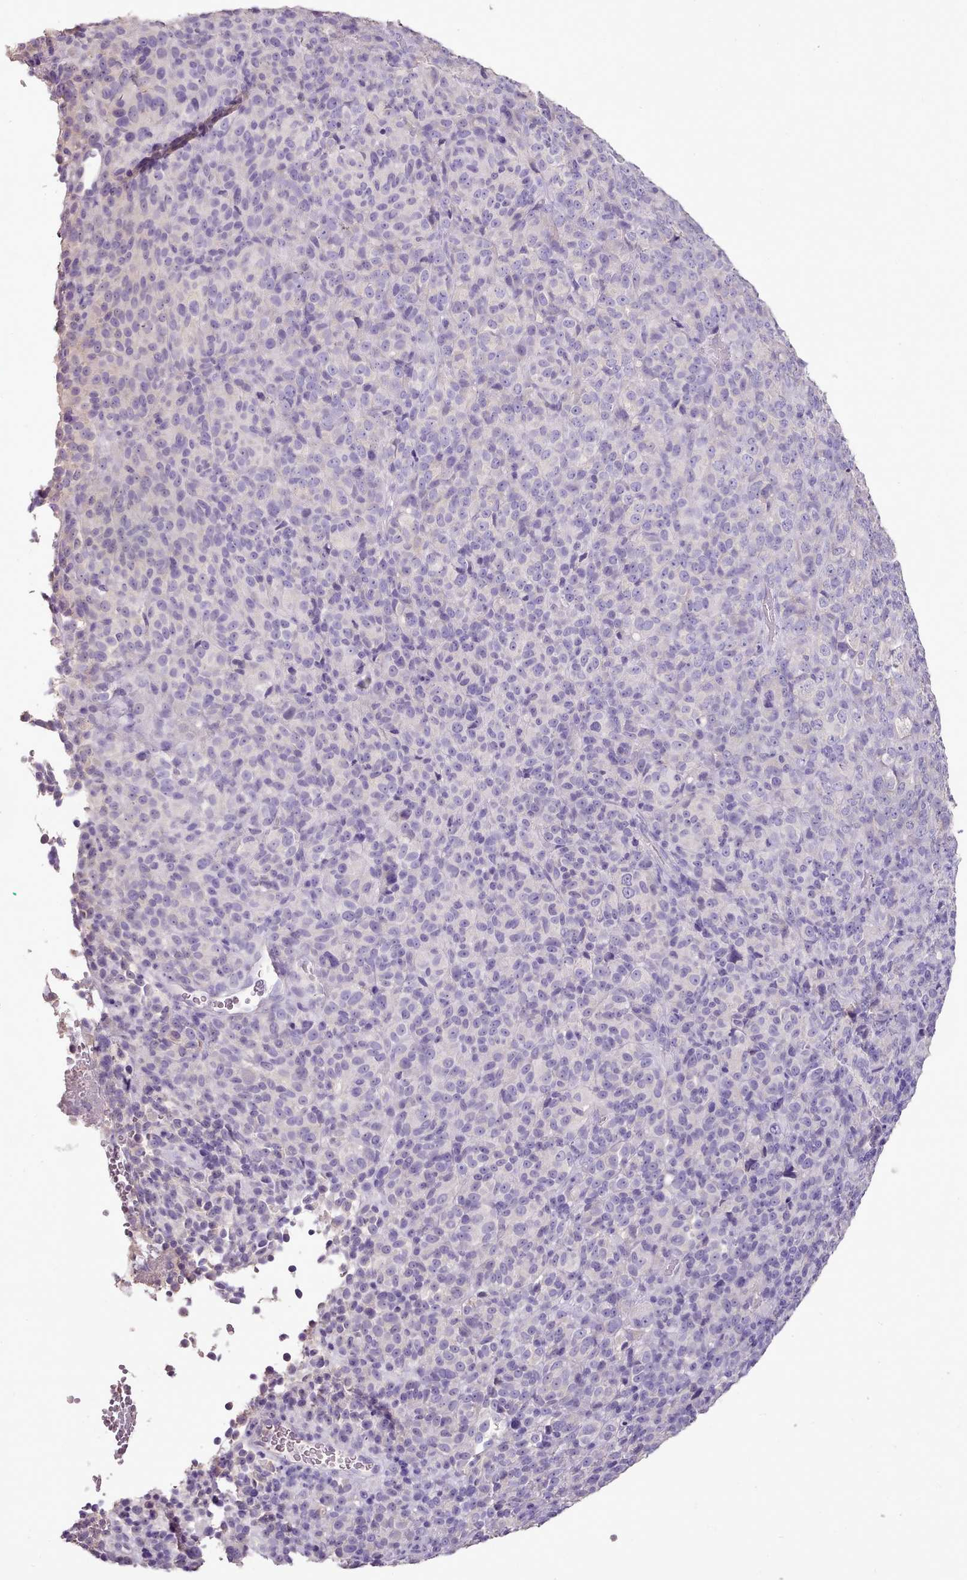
{"staining": {"intensity": "negative", "quantity": "none", "location": "none"}, "tissue": "melanoma", "cell_type": "Tumor cells", "image_type": "cancer", "snomed": [{"axis": "morphology", "description": "Malignant melanoma, Metastatic site"}, {"axis": "topography", "description": "Brain"}], "caption": "Immunohistochemical staining of malignant melanoma (metastatic site) shows no significant expression in tumor cells.", "gene": "BLOC1S2", "patient": {"sex": "female", "age": 56}}